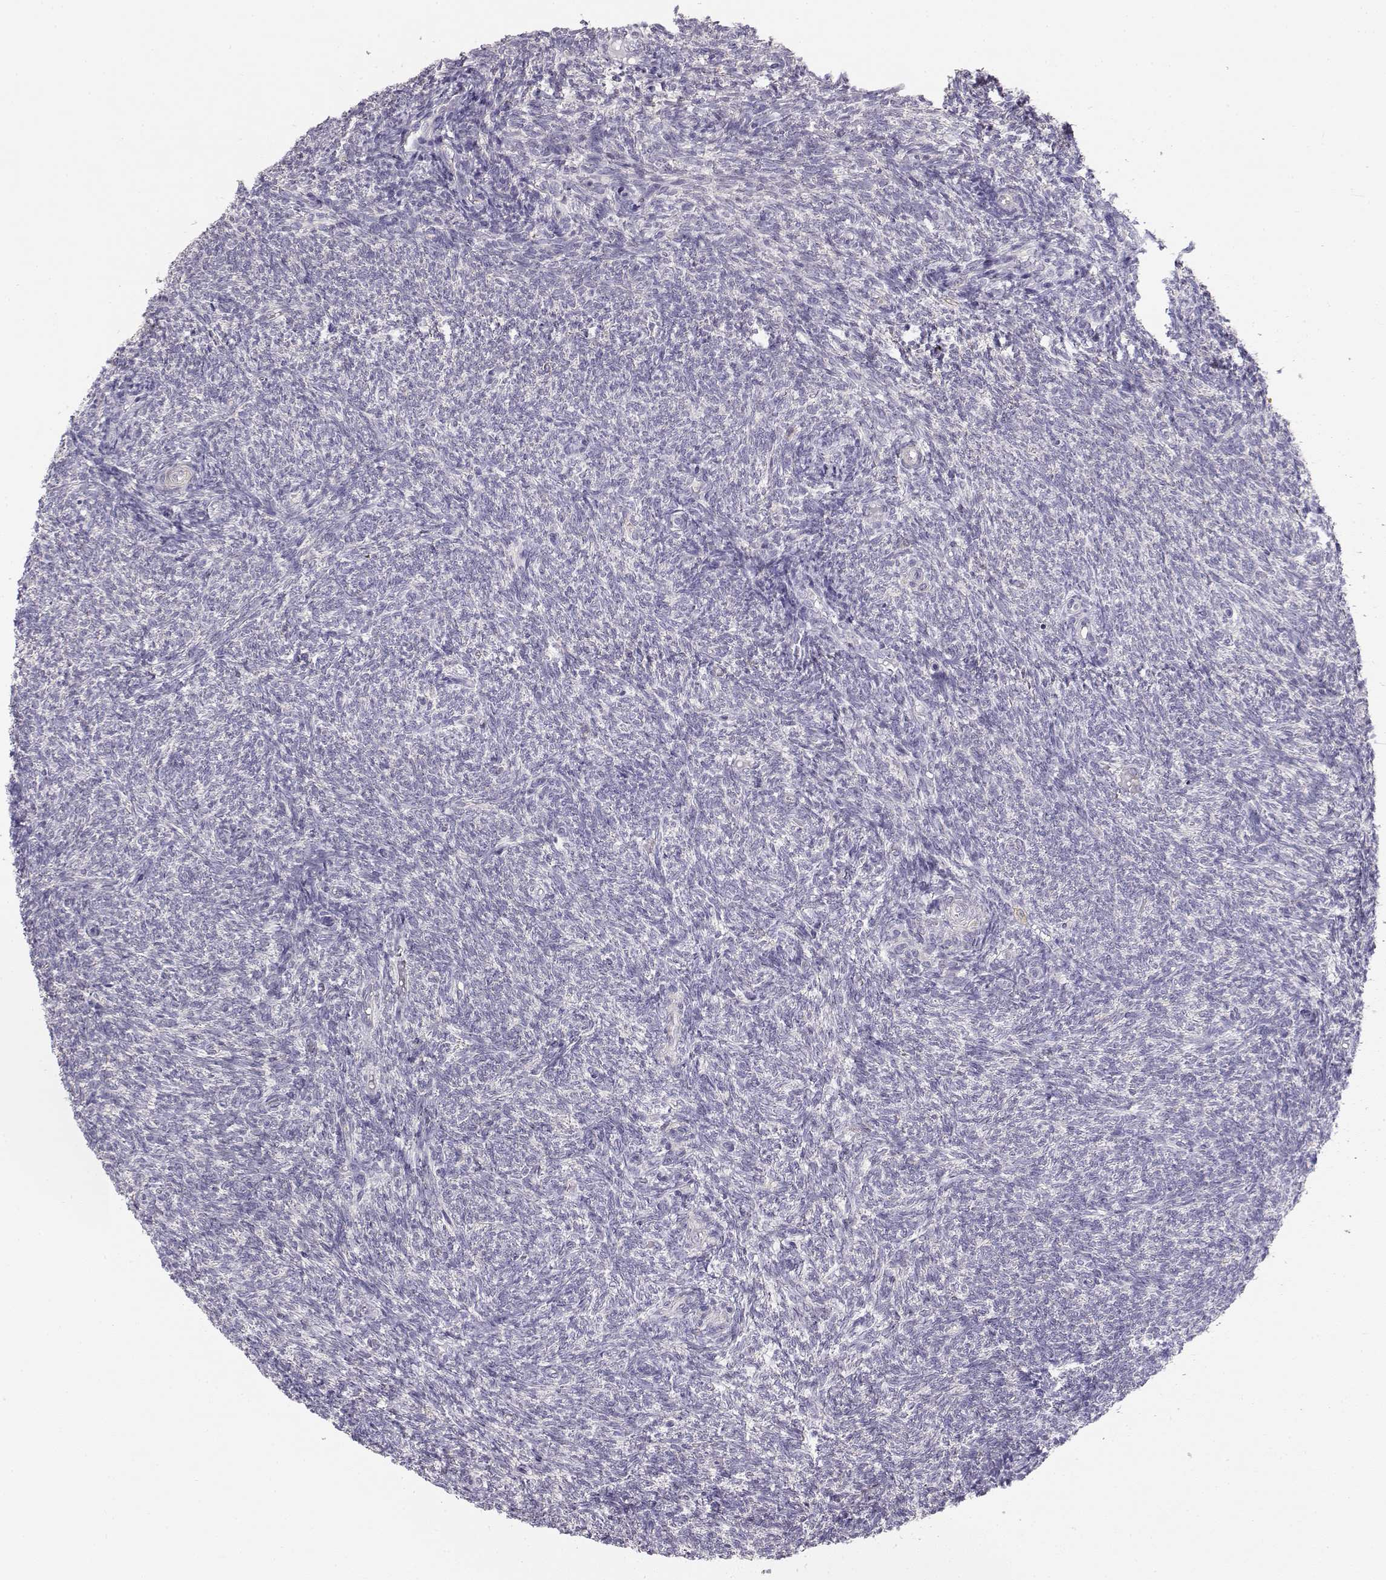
{"staining": {"intensity": "weak", "quantity": "25%-75%", "location": "cytoplasmic/membranous"}, "tissue": "ovary", "cell_type": "Follicle cells", "image_type": "normal", "snomed": [{"axis": "morphology", "description": "Normal tissue, NOS"}, {"axis": "topography", "description": "Ovary"}], "caption": "A brown stain highlights weak cytoplasmic/membranous positivity of a protein in follicle cells of normal ovary. Nuclei are stained in blue.", "gene": "DAPL1", "patient": {"sex": "female", "age": 39}}